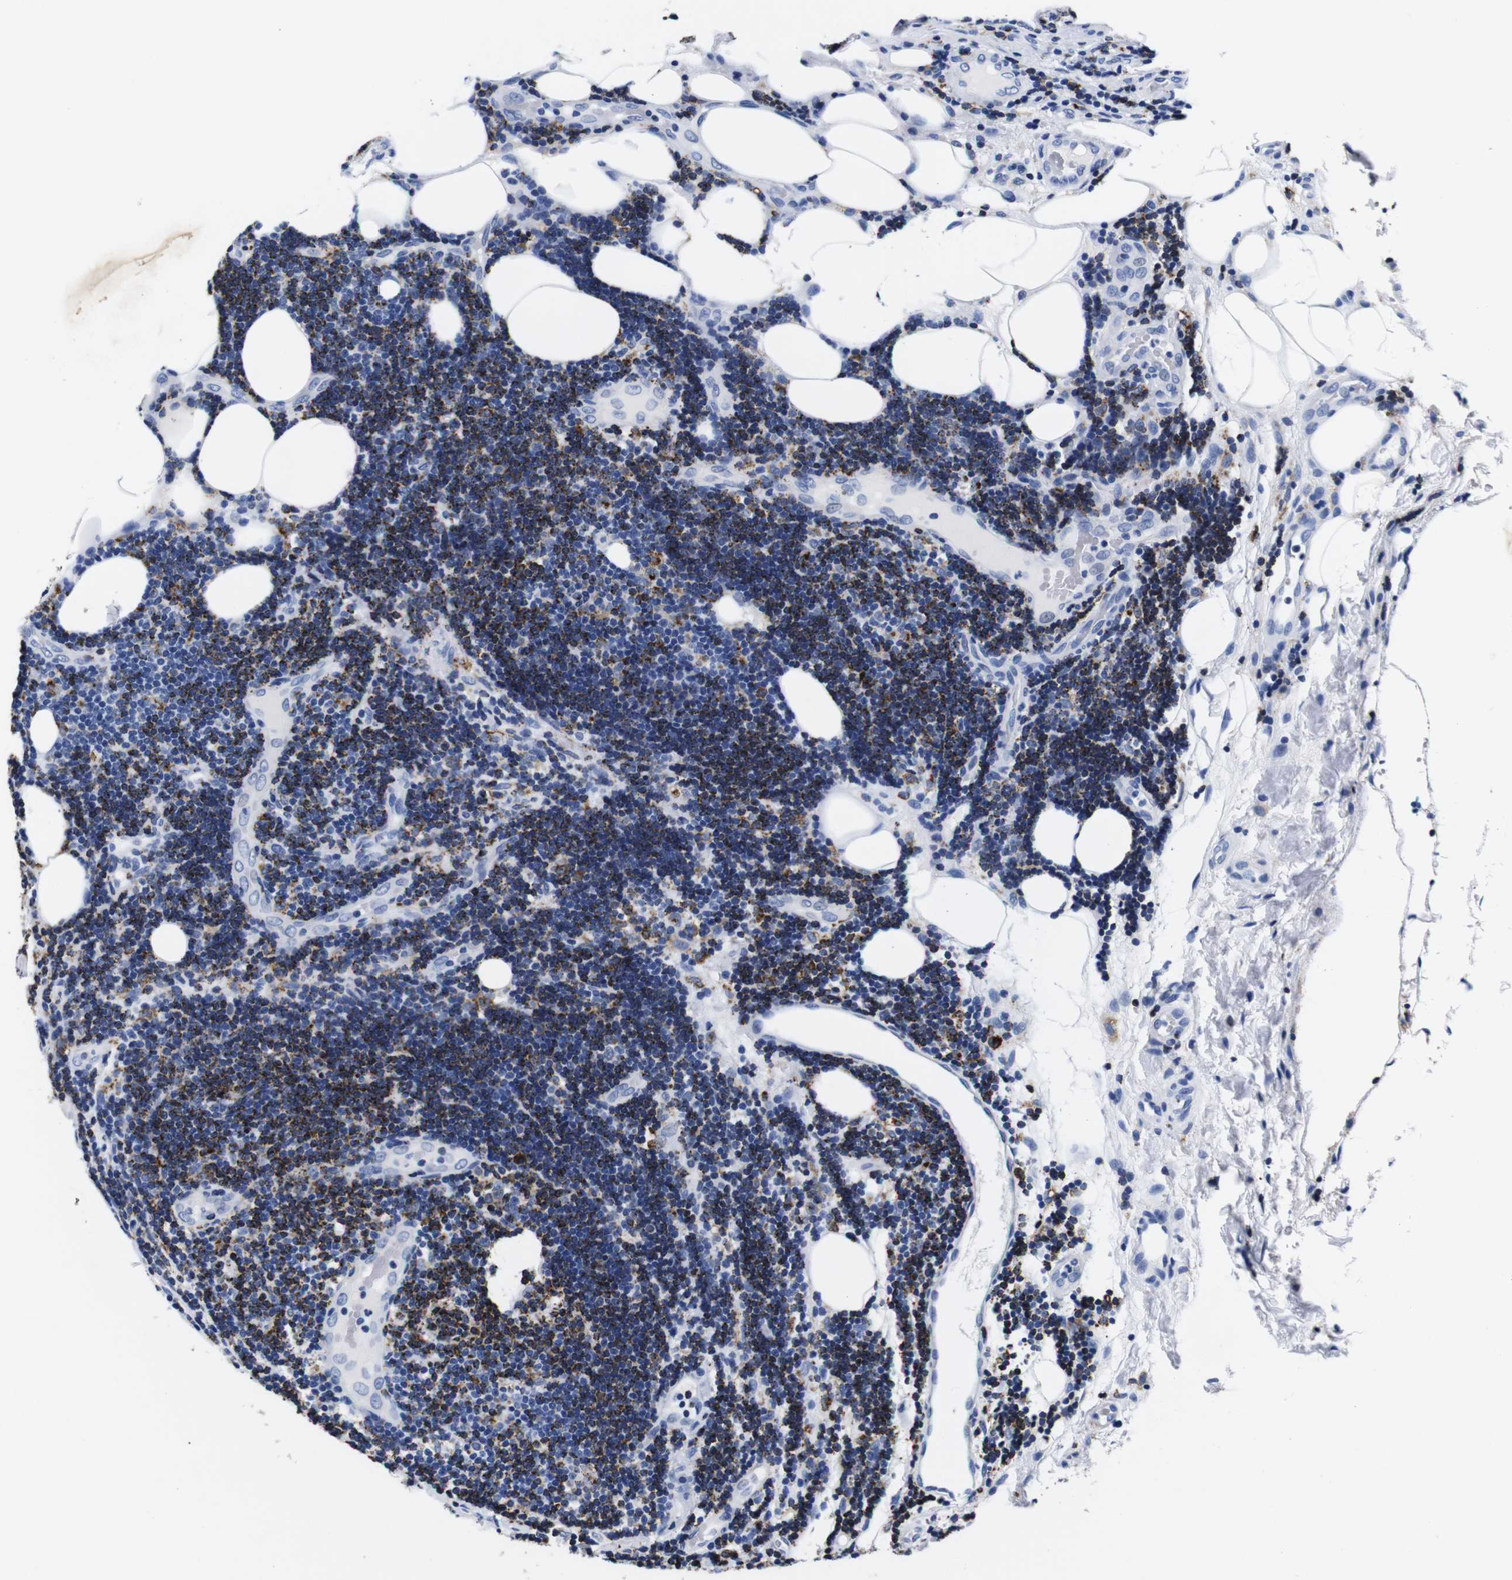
{"staining": {"intensity": "moderate", "quantity": "25%-75%", "location": "cytoplasmic/membranous"}, "tissue": "lymphoma", "cell_type": "Tumor cells", "image_type": "cancer", "snomed": [{"axis": "morphology", "description": "Malignant lymphoma, non-Hodgkin's type, Low grade"}, {"axis": "topography", "description": "Lymph node"}], "caption": "Moderate cytoplasmic/membranous protein positivity is seen in about 25%-75% of tumor cells in lymphoma.", "gene": "HLA-DMB", "patient": {"sex": "male", "age": 83}}